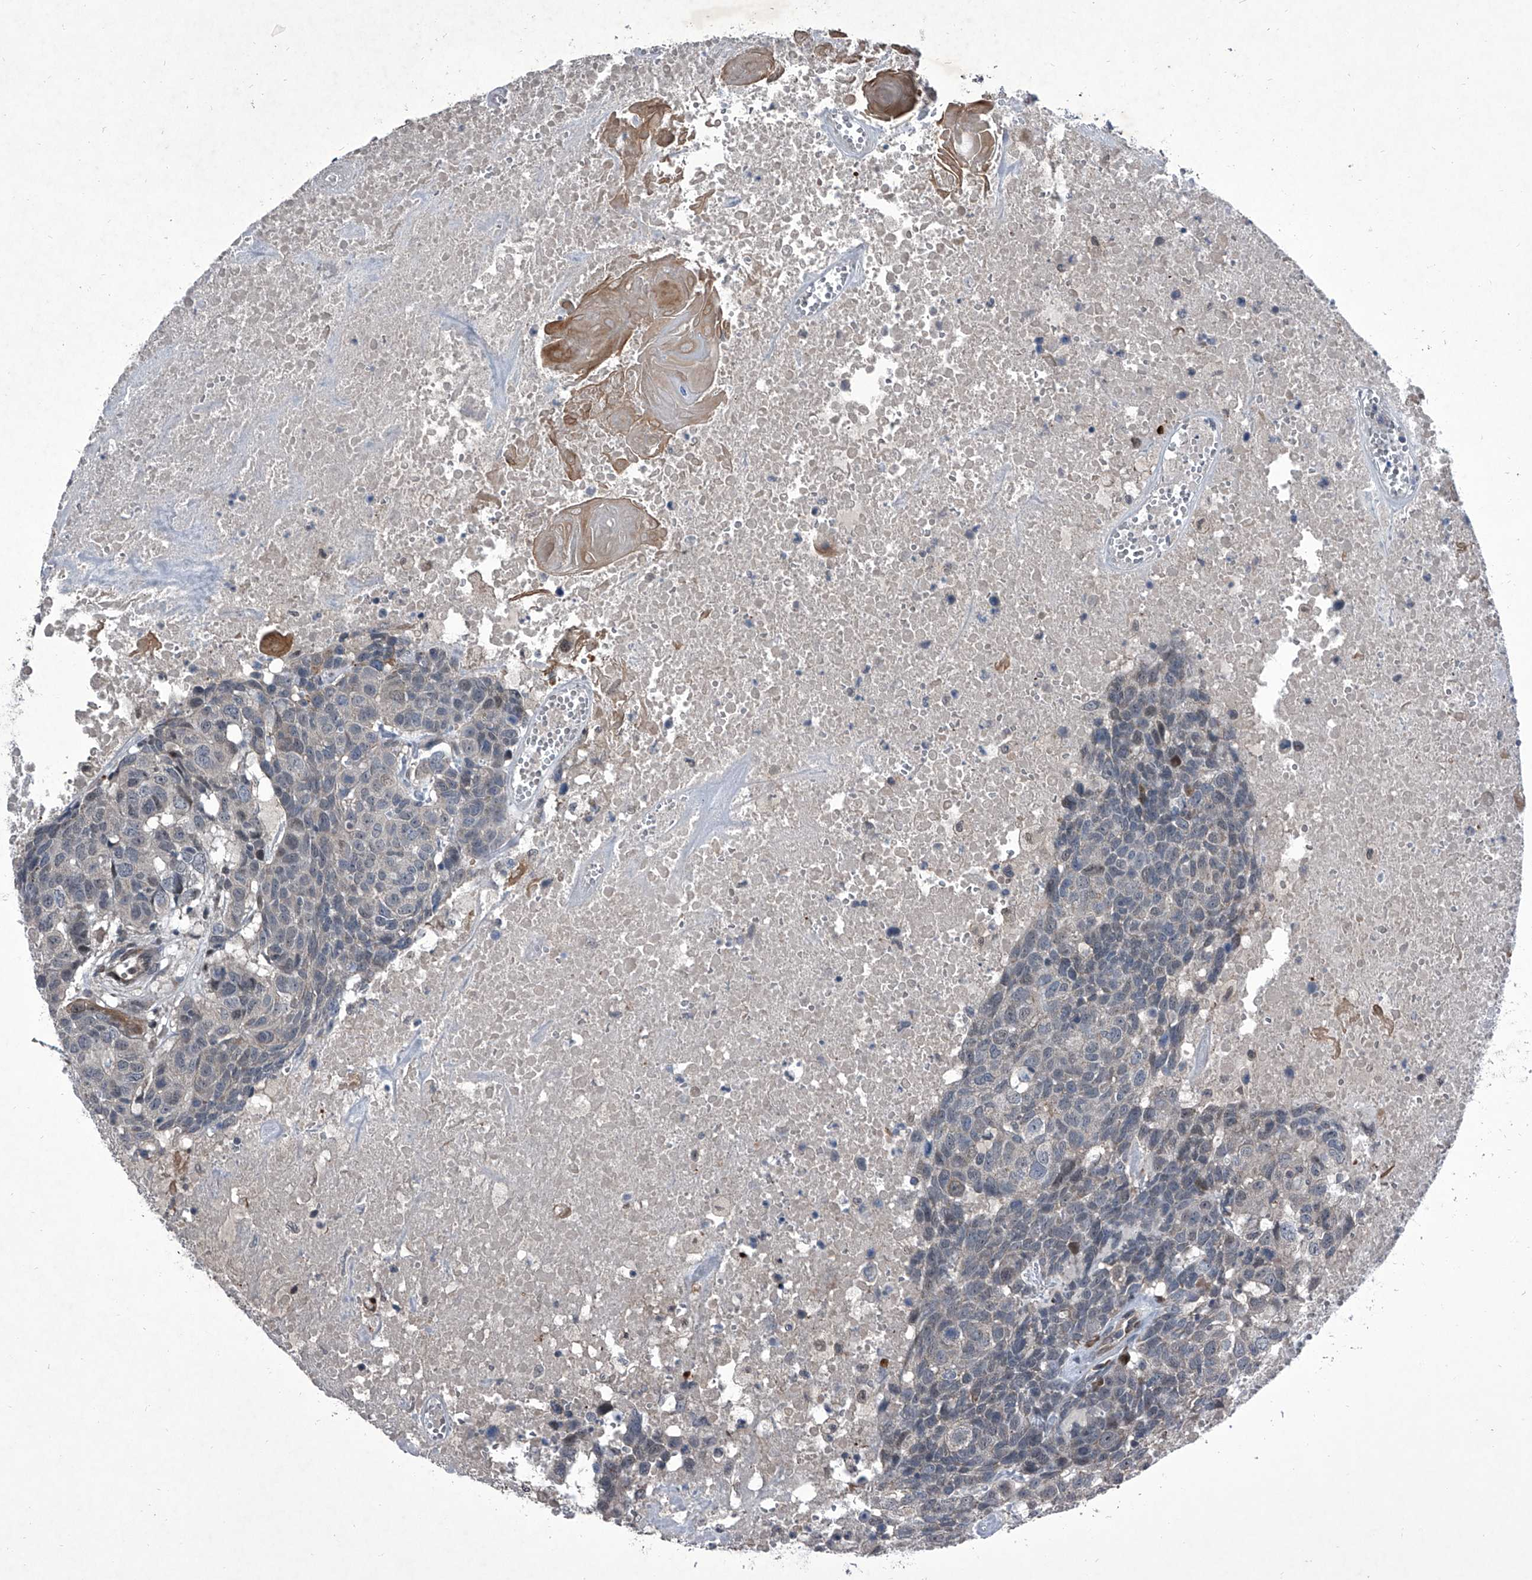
{"staining": {"intensity": "negative", "quantity": "none", "location": "none"}, "tissue": "head and neck cancer", "cell_type": "Tumor cells", "image_type": "cancer", "snomed": [{"axis": "morphology", "description": "Squamous cell carcinoma, NOS"}, {"axis": "topography", "description": "Head-Neck"}], "caption": "IHC histopathology image of human head and neck cancer (squamous cell carcinoma) stained for a protein (brown), which displays no expression in tumor cells. (Stains: DAB (3,3'-diaminobenzidine) immunohistochemistry with hematoxylin counter stain, Microscopy: brightfield microscopy at high magnification).", "gene": "ELK4", "patient": {"sex": "male", "age": 66}}